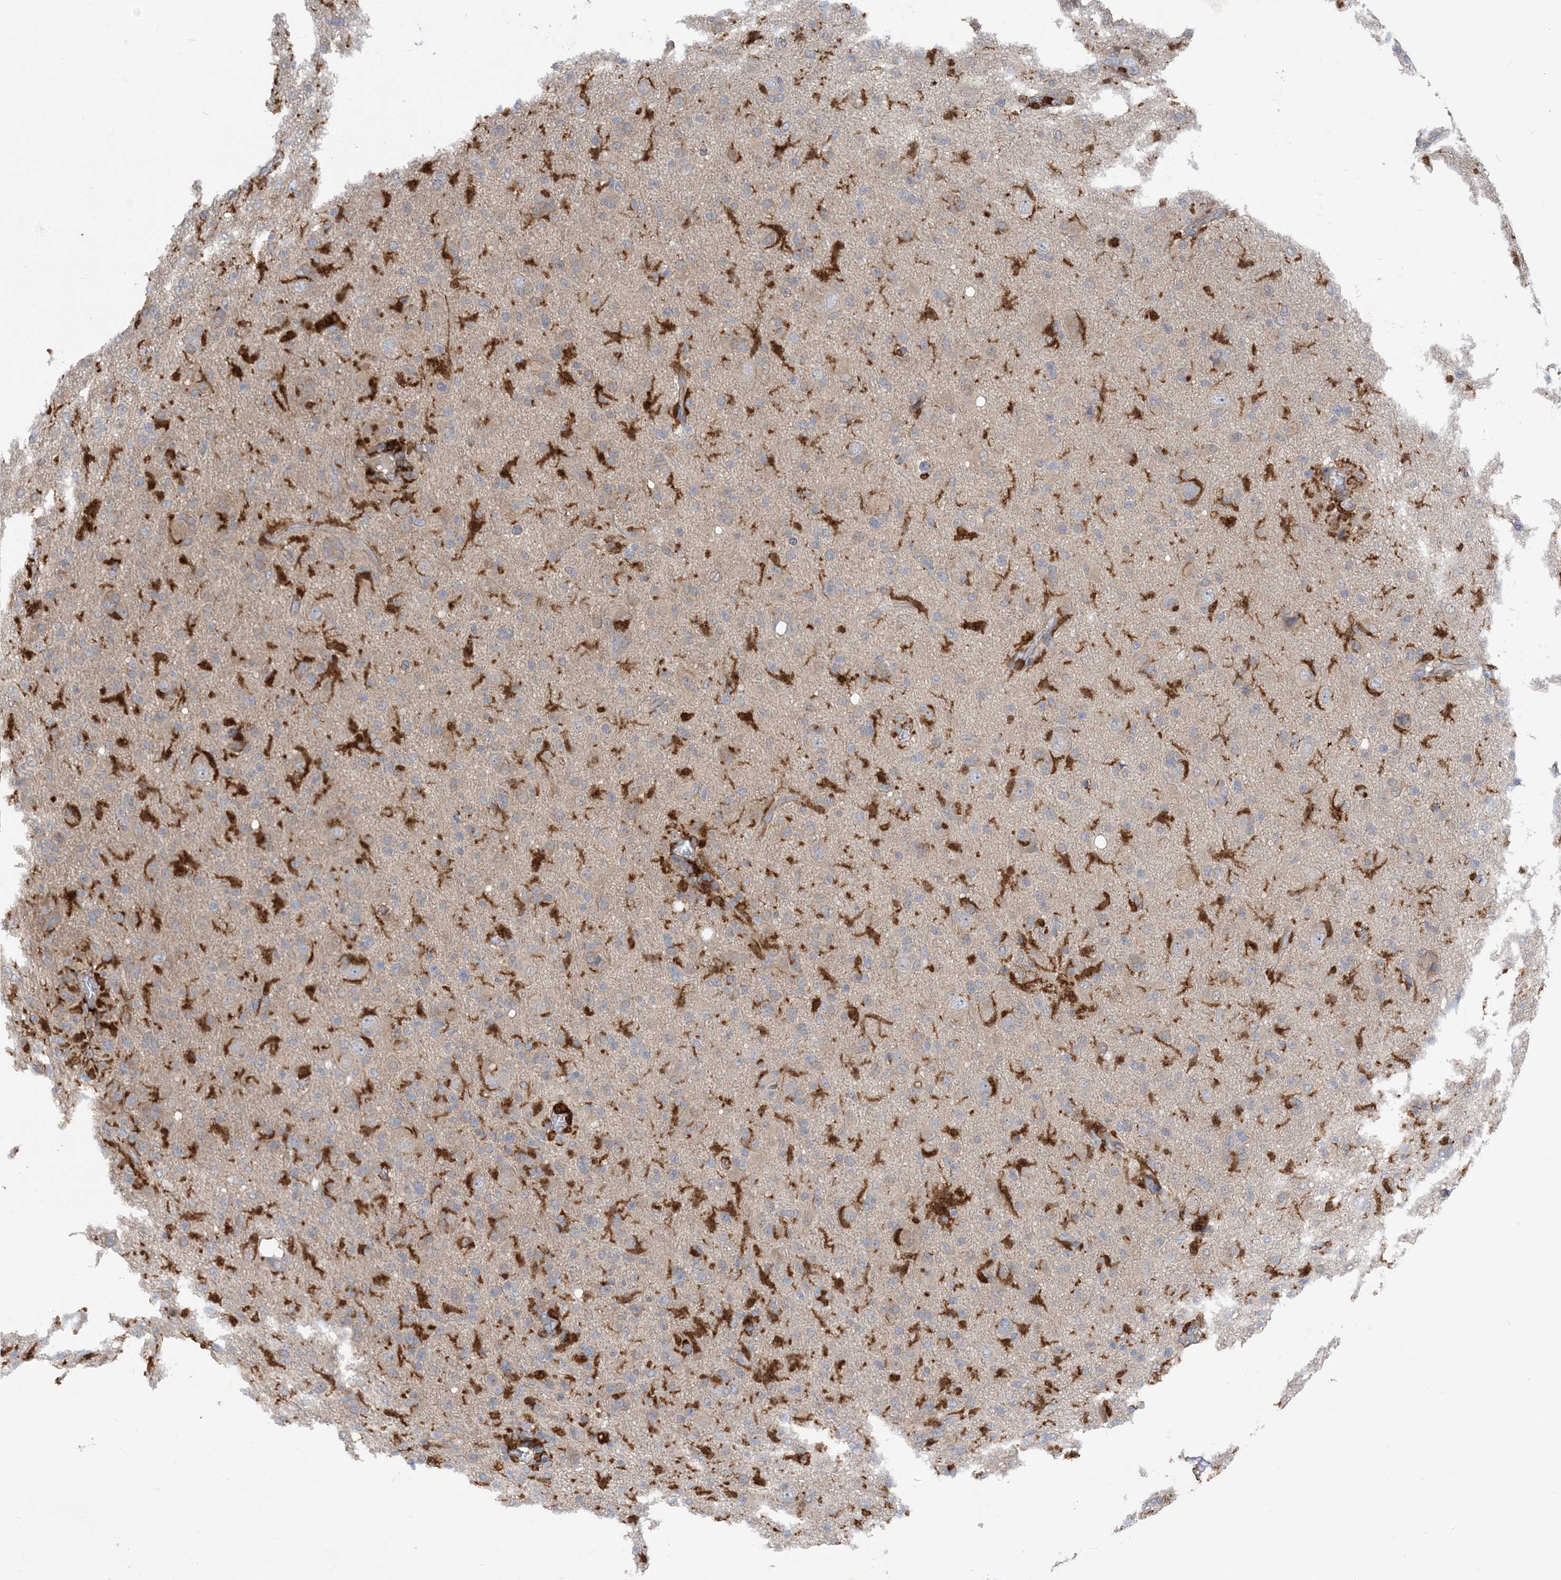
{"staining": {"intensity": "negative", "quantity": "none", "location": "none"}, "tissue": "glioma", "cell_type": "Tumor cells", "image_type": "cancer", "snomed": [{"axis": "morphology", "description": "Glioma, malignant, High grade"}, {"axis": "topography", "description": "Brain"}], "caption": "This is an IHC micrograph of glioma. There is no positivity in tumor cells.", "gene": "NAGK", "patient": {"sex": "female", "age": 57}}